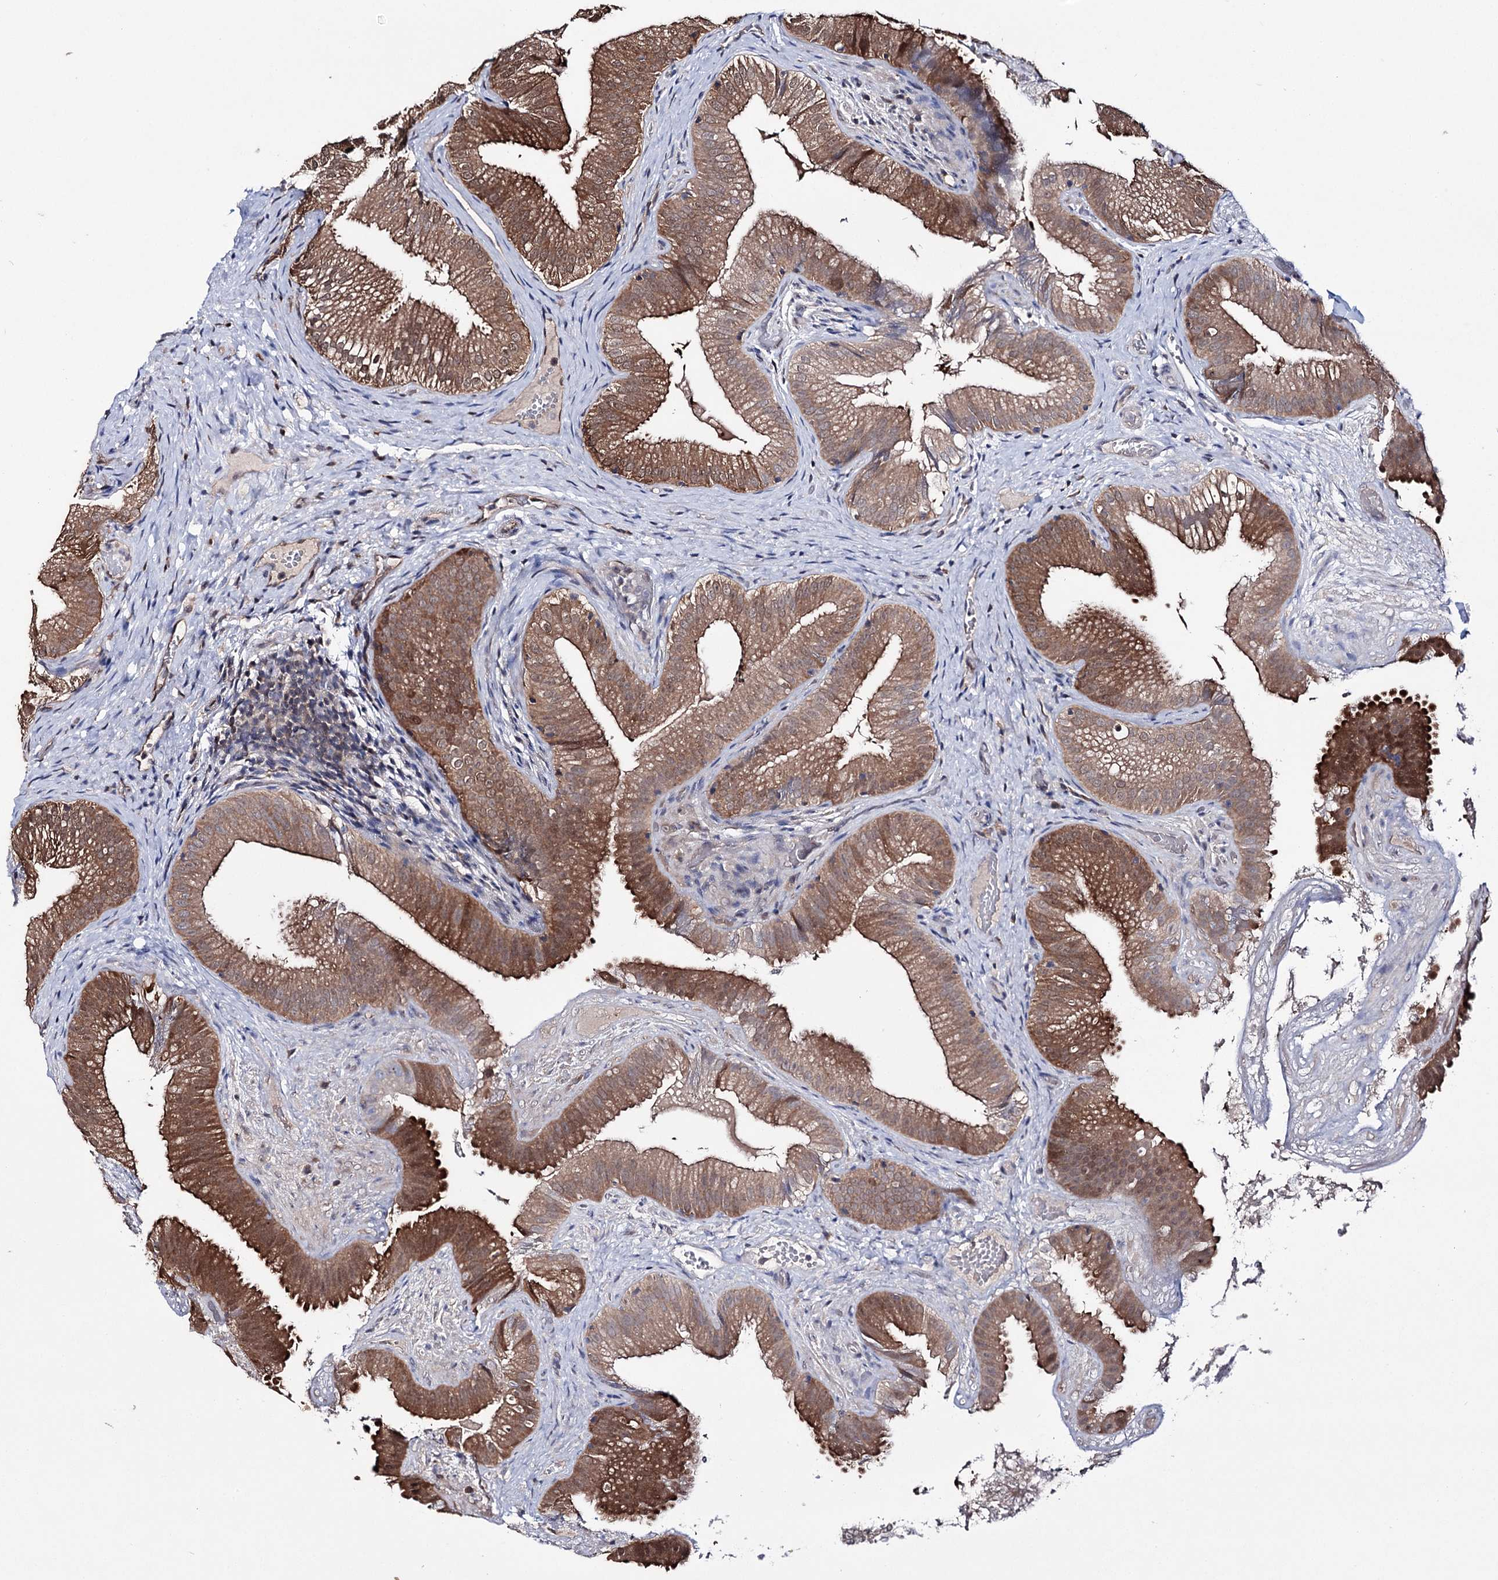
{"staining": {"intensity": "strong", "quantity": ">75%", "location": "cytoplasmic/membranous,nuclear"}, "tissue": "gallbladder", "cell_type": "Glandular cells", "image_type": "normal", "snomed": [{"axis": "morphology", "description": "Normal tissue, NOS"}, {"axis": "topography", "description": "Gallbladder"}], "caption": "A high-resolution image shows immunohistochemistry staining of normal gallbladder, which demonstrates strong cytoplasmic/membranous,nuclear staining in about >75% of glandular cells.", "gene": "PTER", "patient": {"sex": "female", "age": 30}}